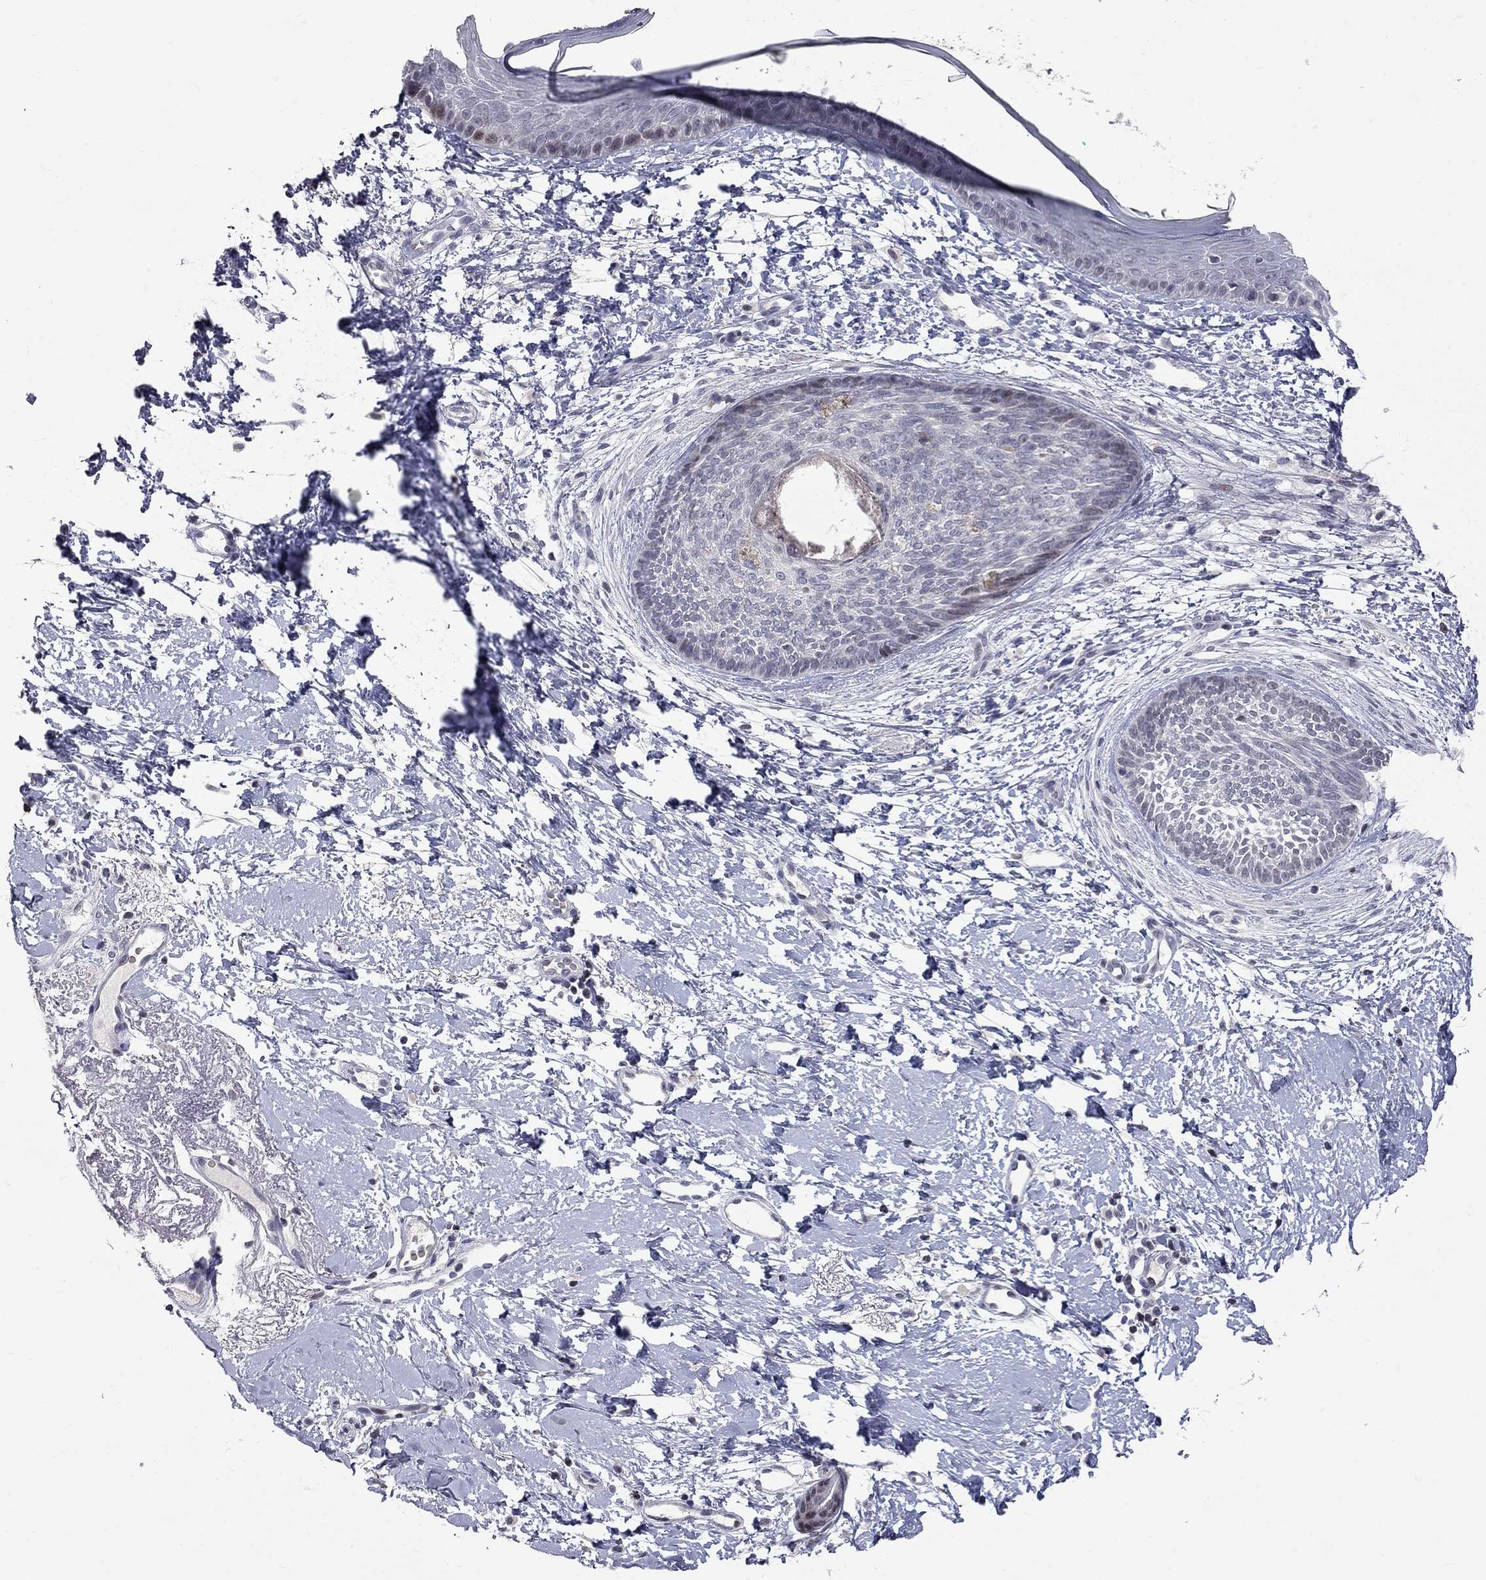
{"staining": {"intensity": "negative", "quantity": "none", "location": "none"}, "tissue": "skin cancer", "cell_type": "Tumor cells", "image_type": "cancer", "snomed": [{"axis": "morphology", "description": "Normal tissue, NOS"}, {"axis": "morphology", "description": "Basal cell carcinoma"}, {"axis": "topography", "description": "Skin"}], "caption": "Protein analysis of basal cell carcinoma (skin) displays no significant expression in tumor cells.", "gene": "HDAC3", "patient": {"sex": "male", "age": 84}}